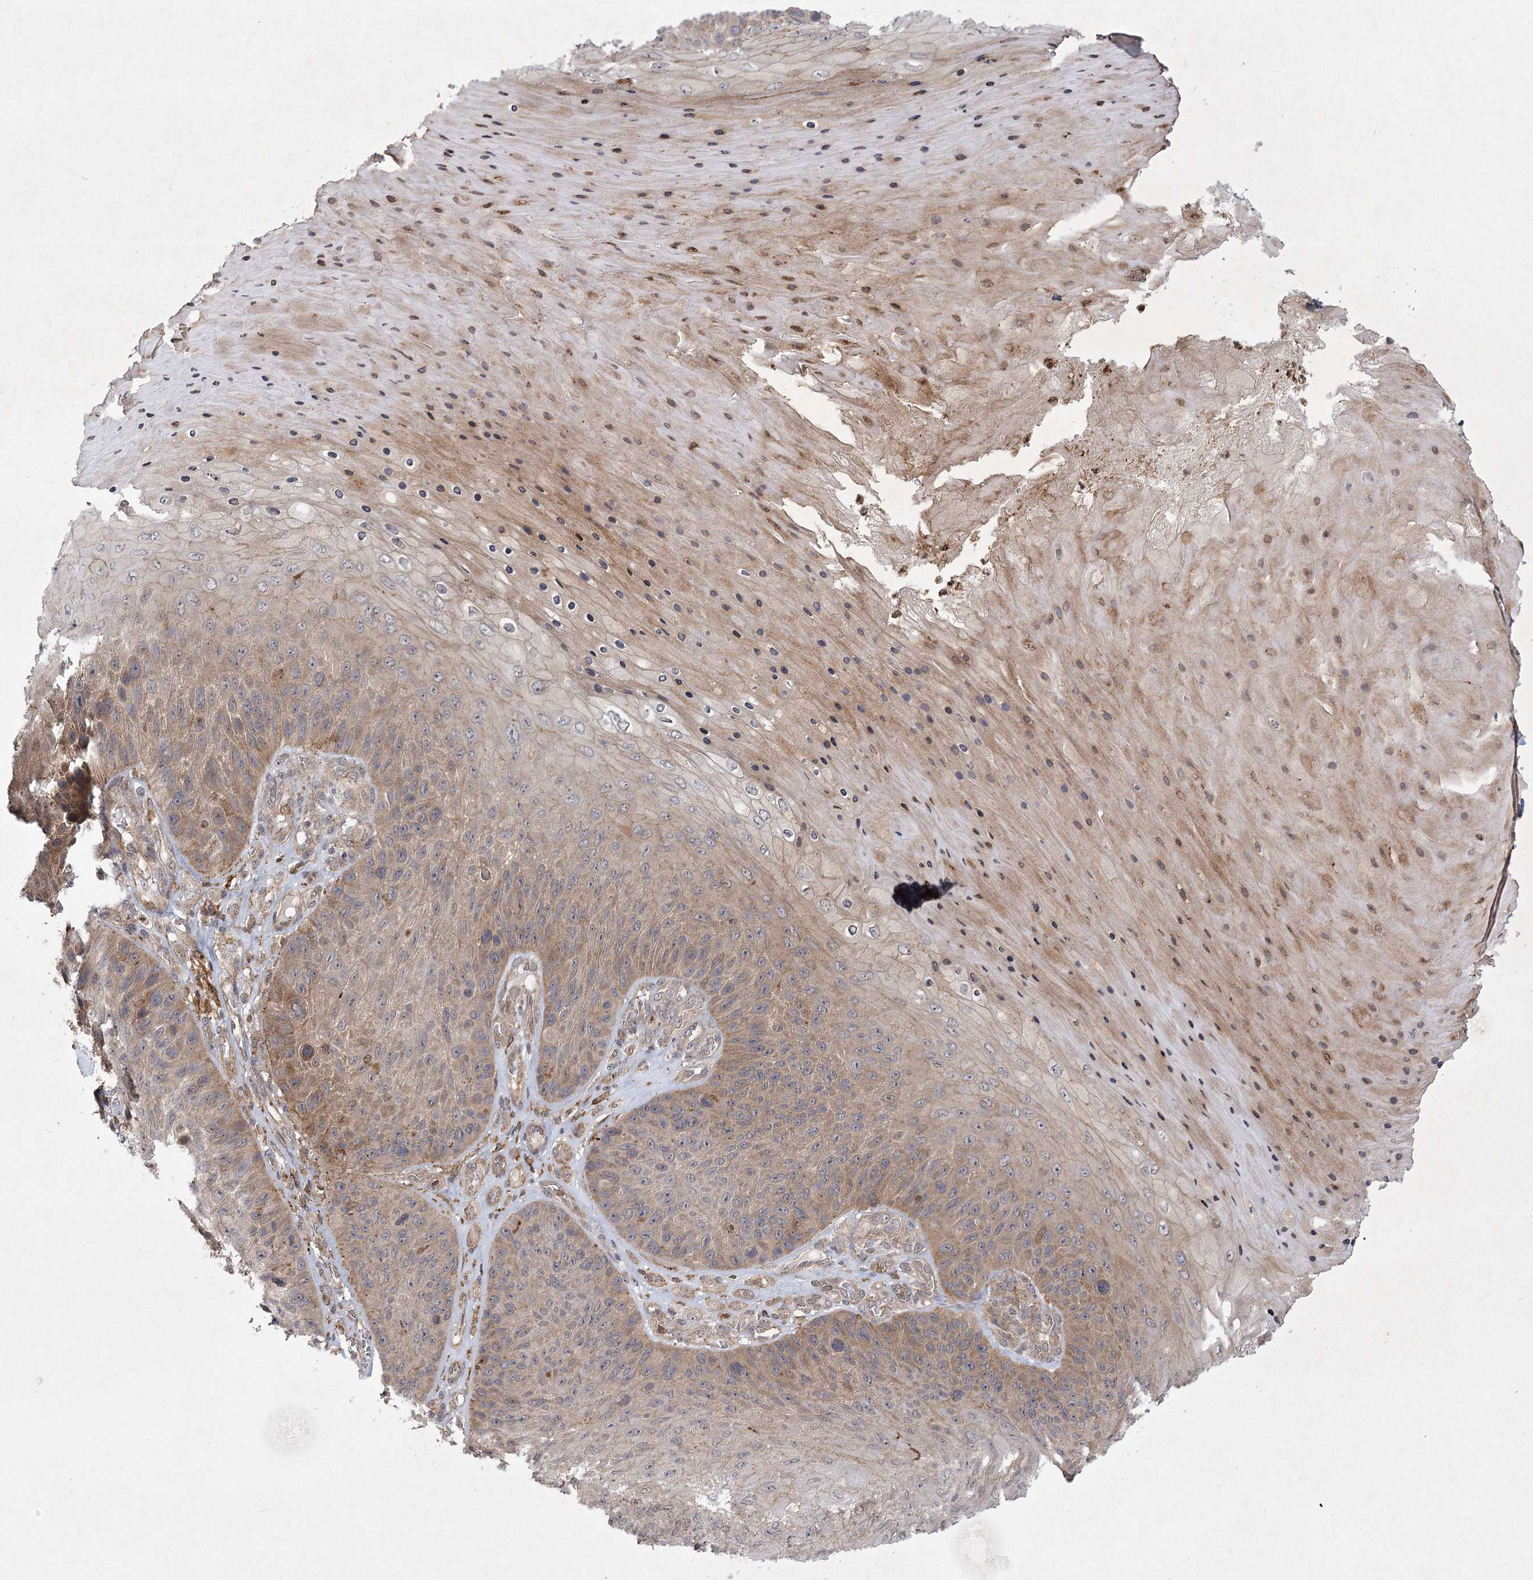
{"staining": {"intensity": "moderate", "quantity": "<25%", "location": "cytoplasmic/membranous"}, "tissue": "skin cancer", "cell_type": "Tumor cells", "image_type": "cancer", "snomed": [{"axis": "morphology", "description": "Squamous cell carcinoma, NOS"}, {"axis": "topography", "description": "Skin"}], "caption": "Human skin squamous cell carcinoma stained for a protein (brown) demonstrates moderate cytoplasmic/membranous positive staining in approximately <25% of tumor cells.", "gene": "MEPE", "patient": {"sex": "female", "age": 88}}